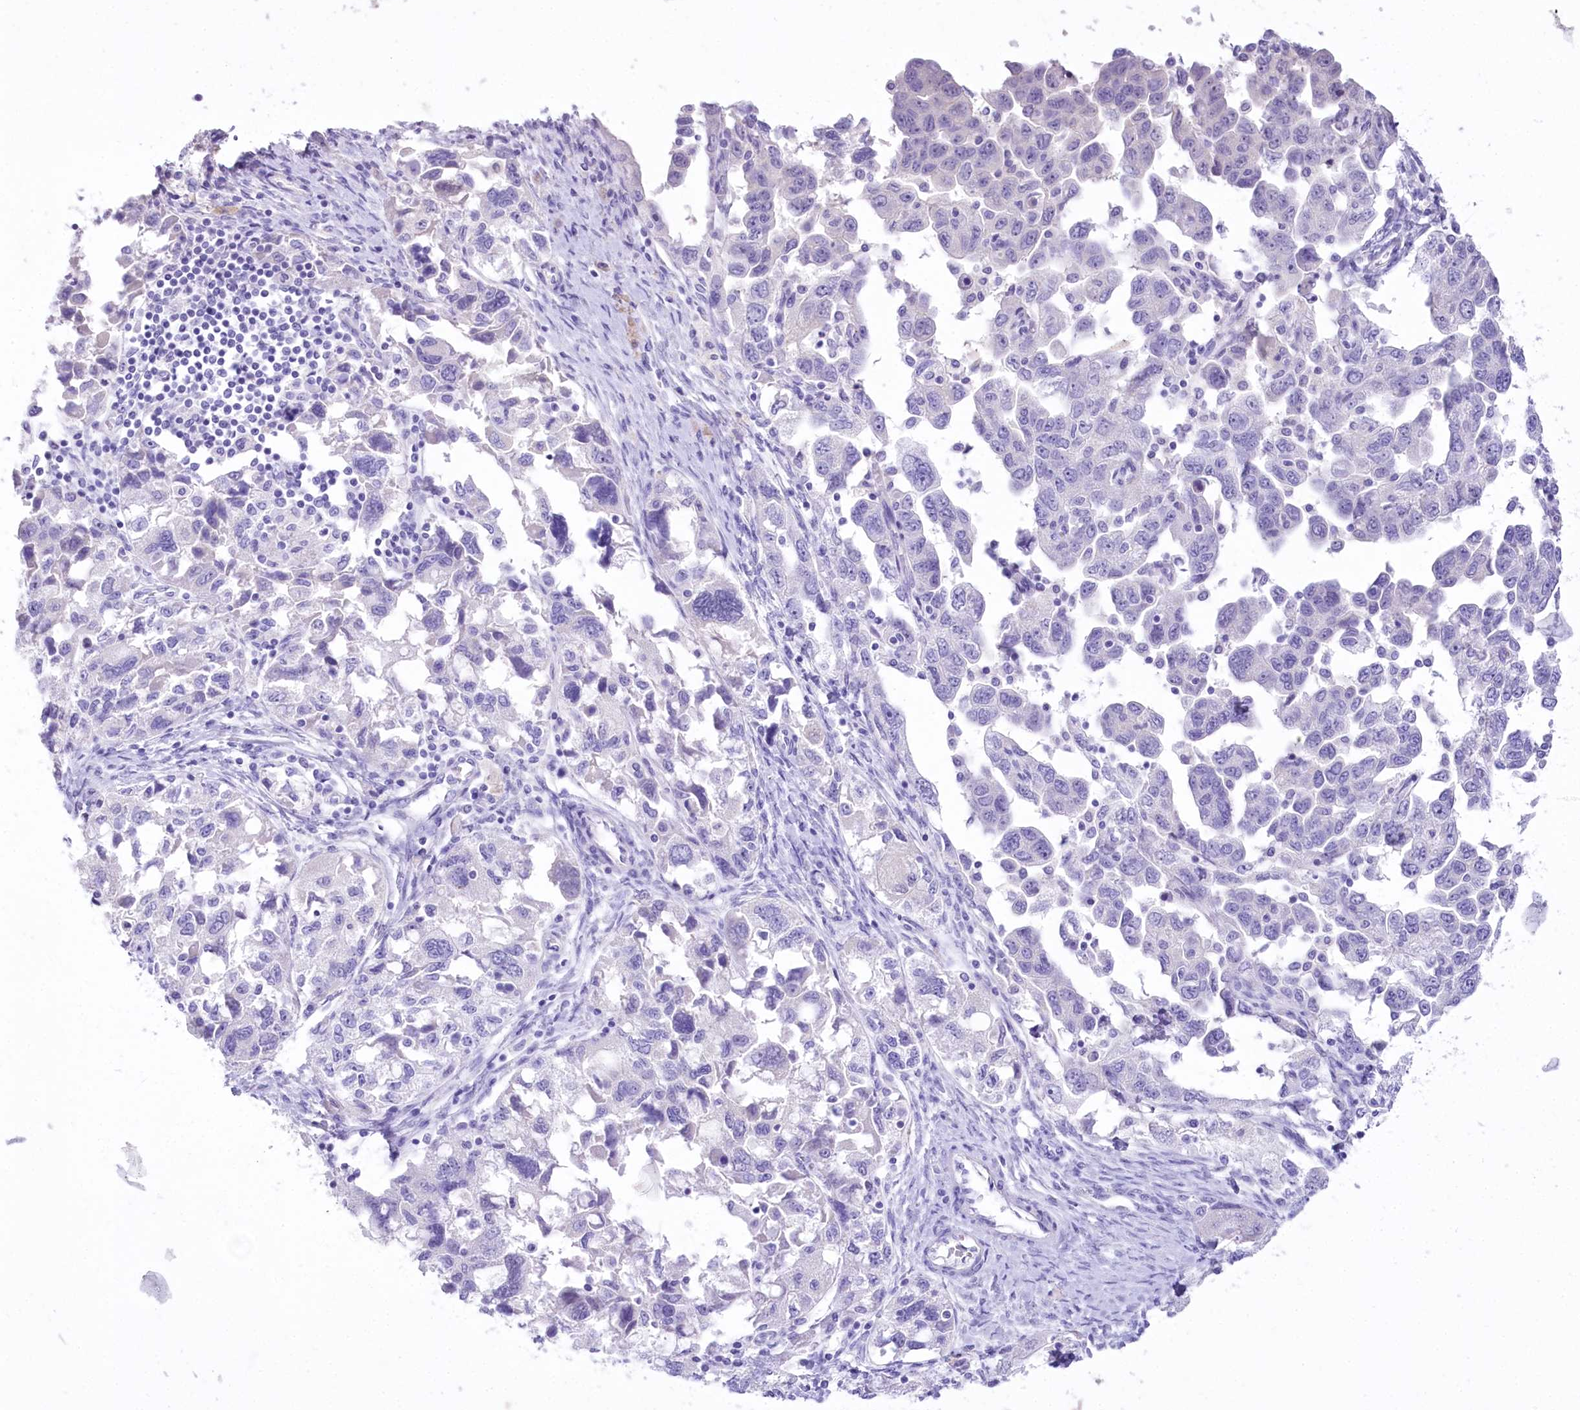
{"staining": {"intensity": "negative", "quantity": "none", "location": "none"}, "tissue": "ovarian cancer", "cell_type": "Tumor cells", "image_type": "cancer", "snomed": [{"axis": "morphology", "description": "Carcinoma, NOS"}, {"axis": "morphology", "description": "Cystadenocarcinoma, serous, NOS"}, {"axis": "topography", "description": "Ovary"}], "caption": "Immunohistochemistry image of neoplastic tissue: human ovarian cancer (carcinoma) stained with DAB demonstrates no significant protein expression in tumor cells. Brightfield microscopy of IHC stained with DAB (brown) and hematoxylin (blue), captured at high magnification.", "gene": "PBLD", "patient": {"sex": "female", "age": 69}}